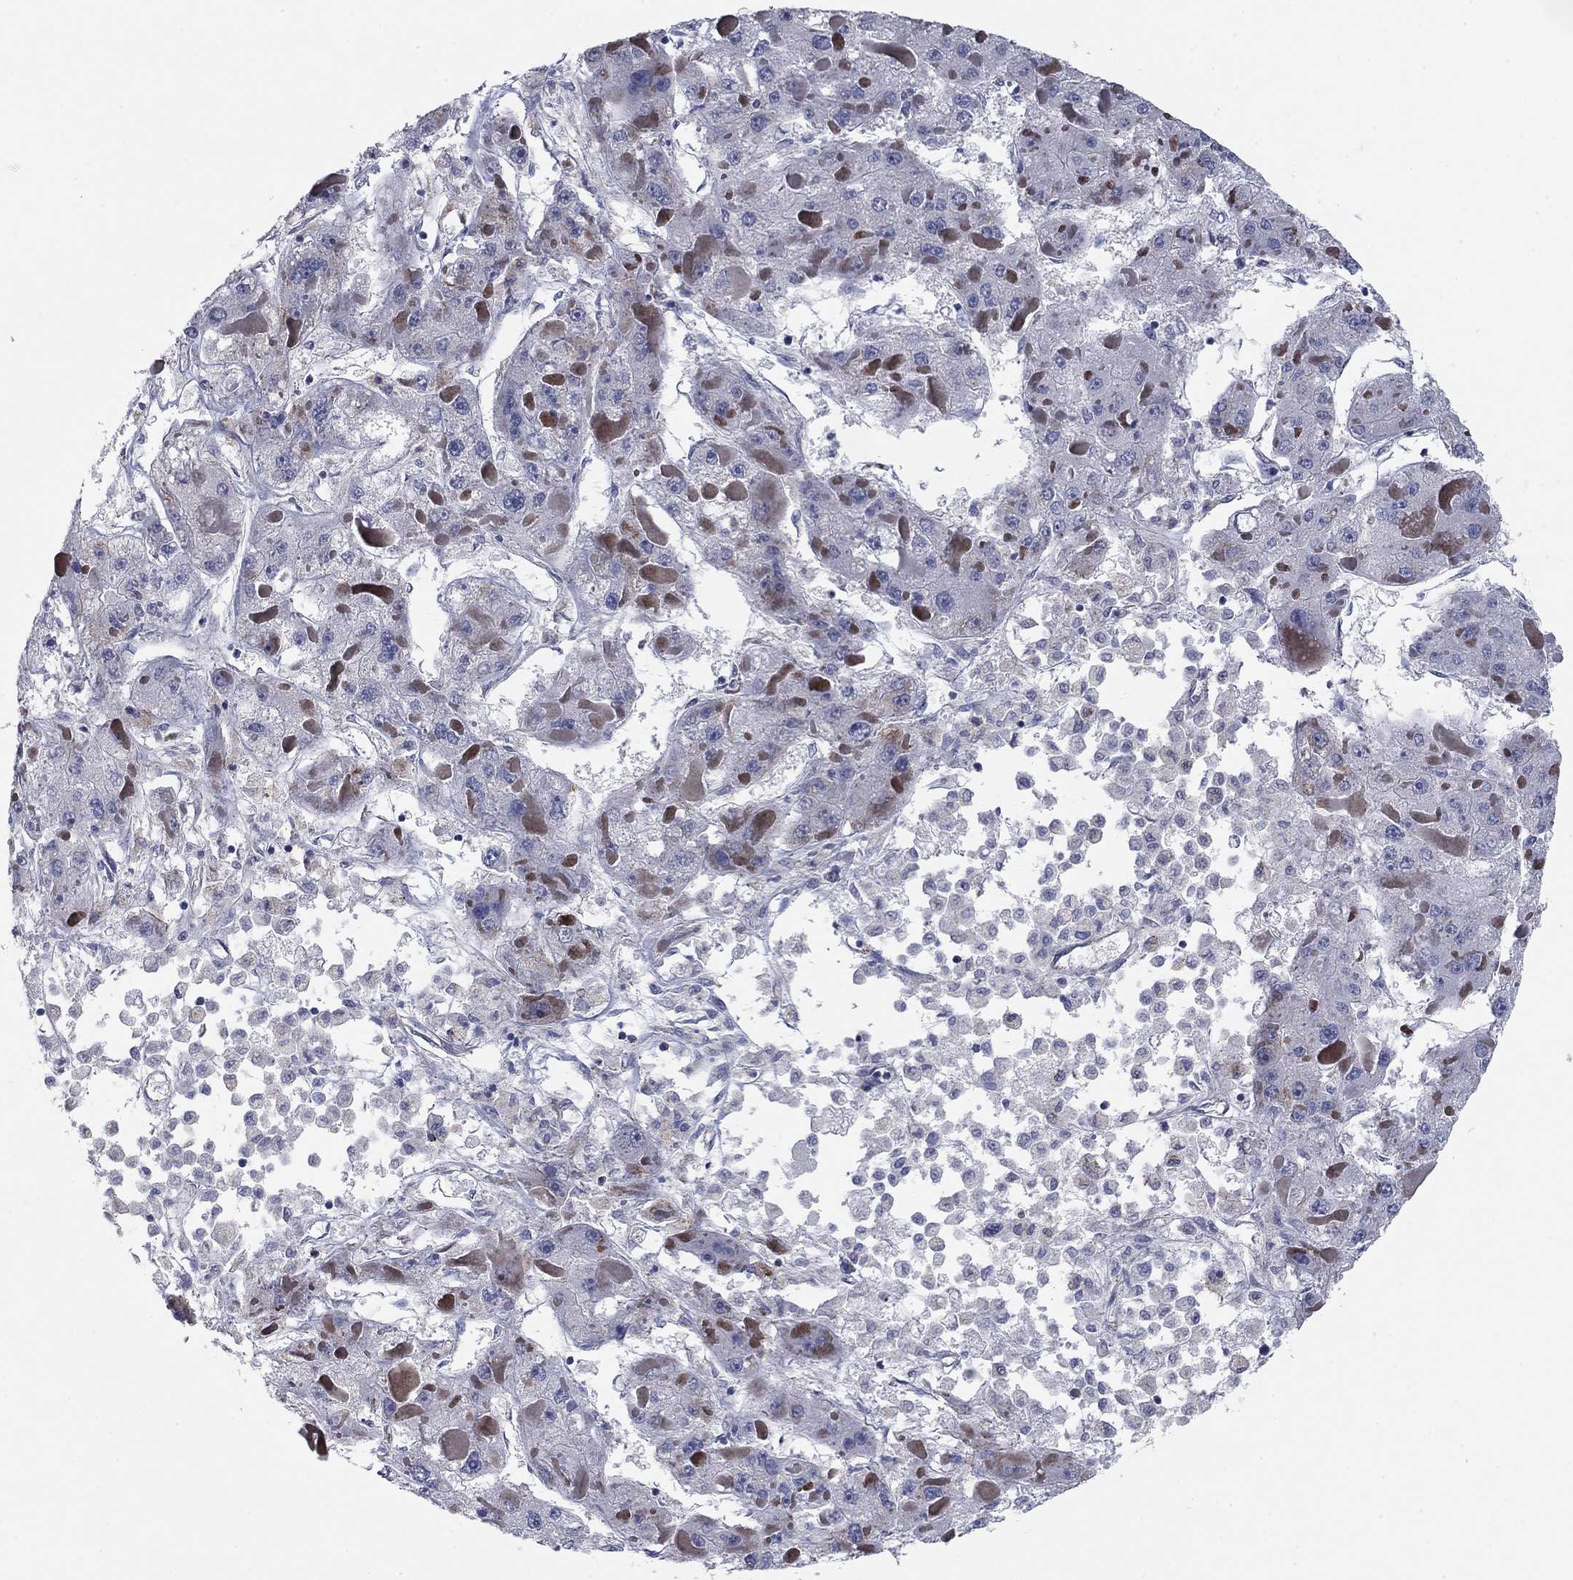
{"staining": {"intensity": "negative", "quantity": "none", "location": "none"}, "tissue": "liver cancer", "cell_type": "Tumor cells", "image_type": "cancer", "snomed": [{"axis": "morphology", "description": "Carcinoma, Hepatocellular, NOS"}, {"axis": "topography", "description": "Liver"}], "caption": "Tumor cells are negative for brown protein staining in liver hepatocellular carcinoma. The staining was performed using DAB to visualize the protein expression in brown, while the nuclei were stained in blue with hematoxylin (Magnification: 20x).", "gene": "SEPTIN3", "patient": {"sex": "female", "age": 73}}